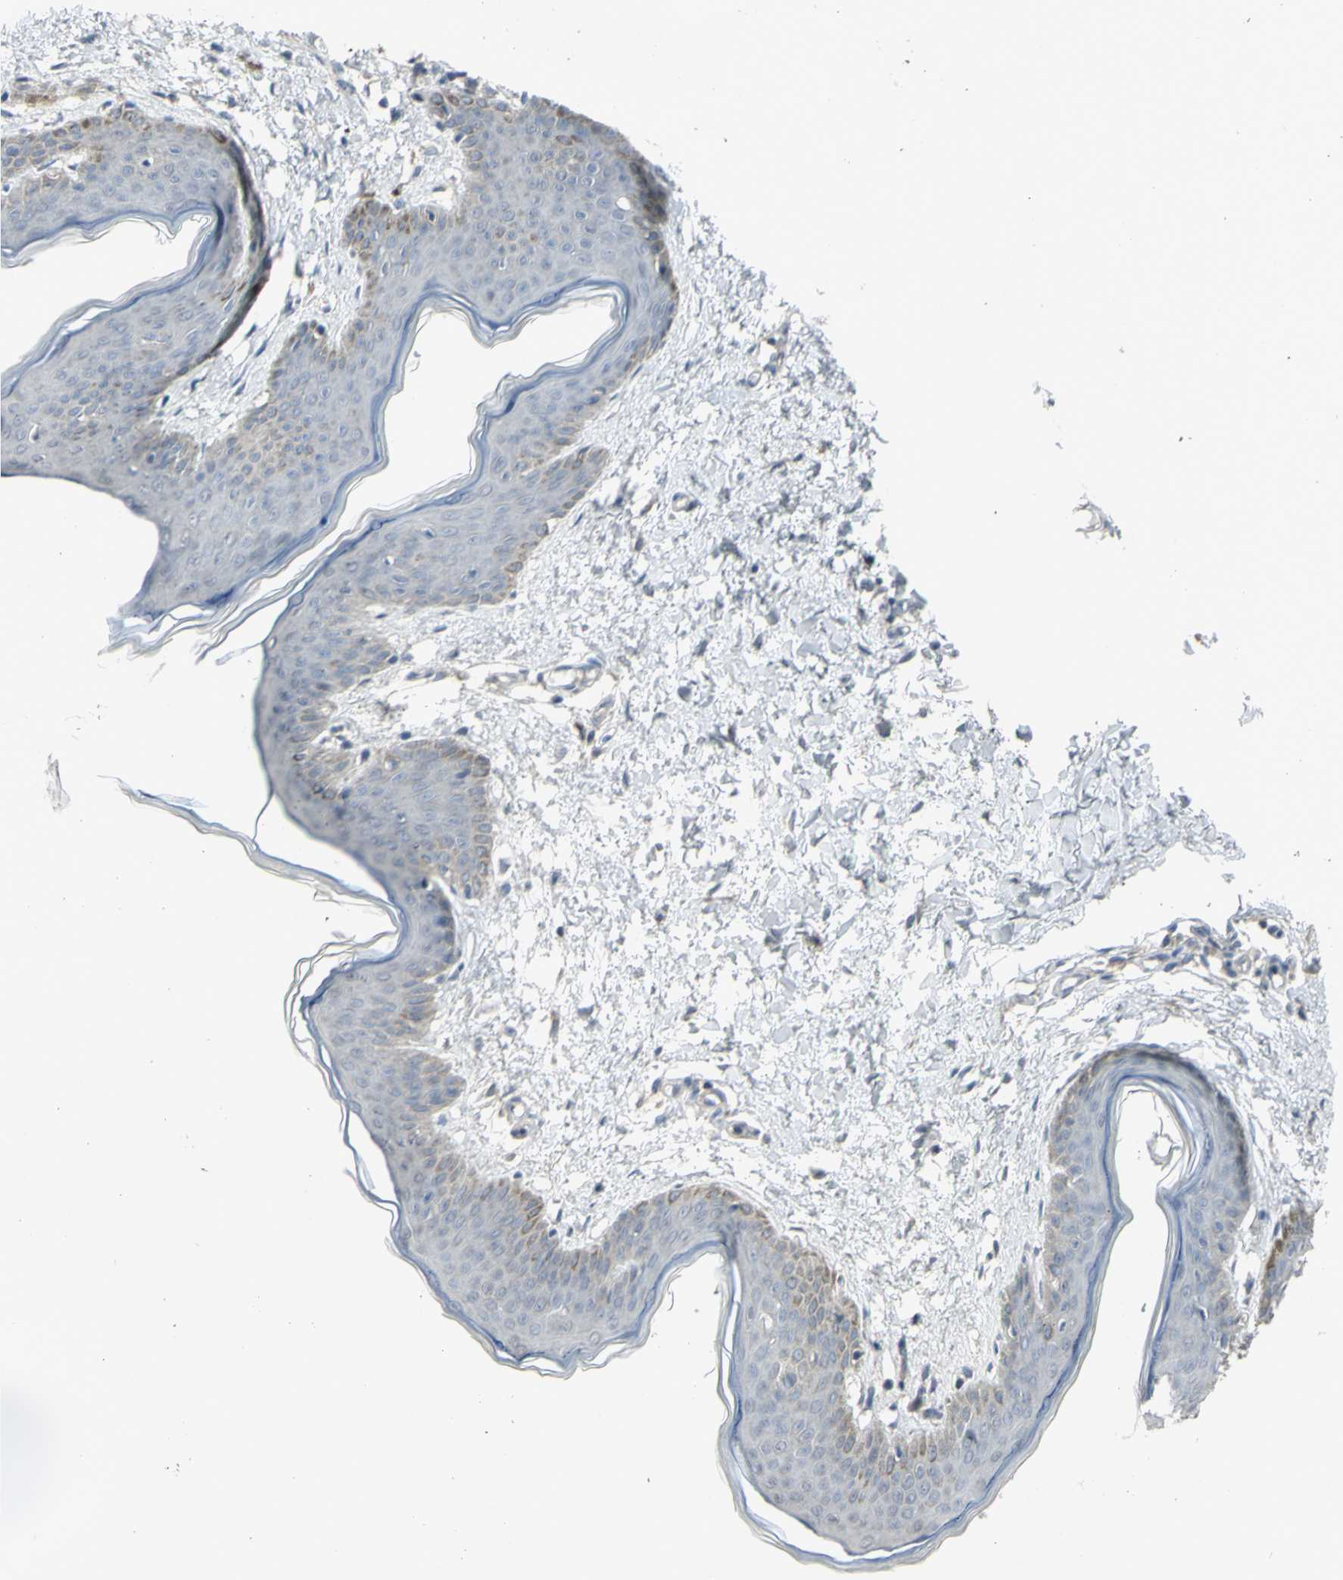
{"staining": {"intensity": "negative", "quantity": "none", "location": "none"}, "tissue": "skin", "cell_type": "Fibroblasts", "image_type": "normal", "snomed": [{"axis": "morphology", "description": "Normal tissue, NOS"}, {"axis": "topography", "description": "Skin"}], "caption": "This is an IHC image of normal skin. There is no expression in fibroblasts.", "gene": "PIAS4", "patient": {"sex": "female", "age": 17}}